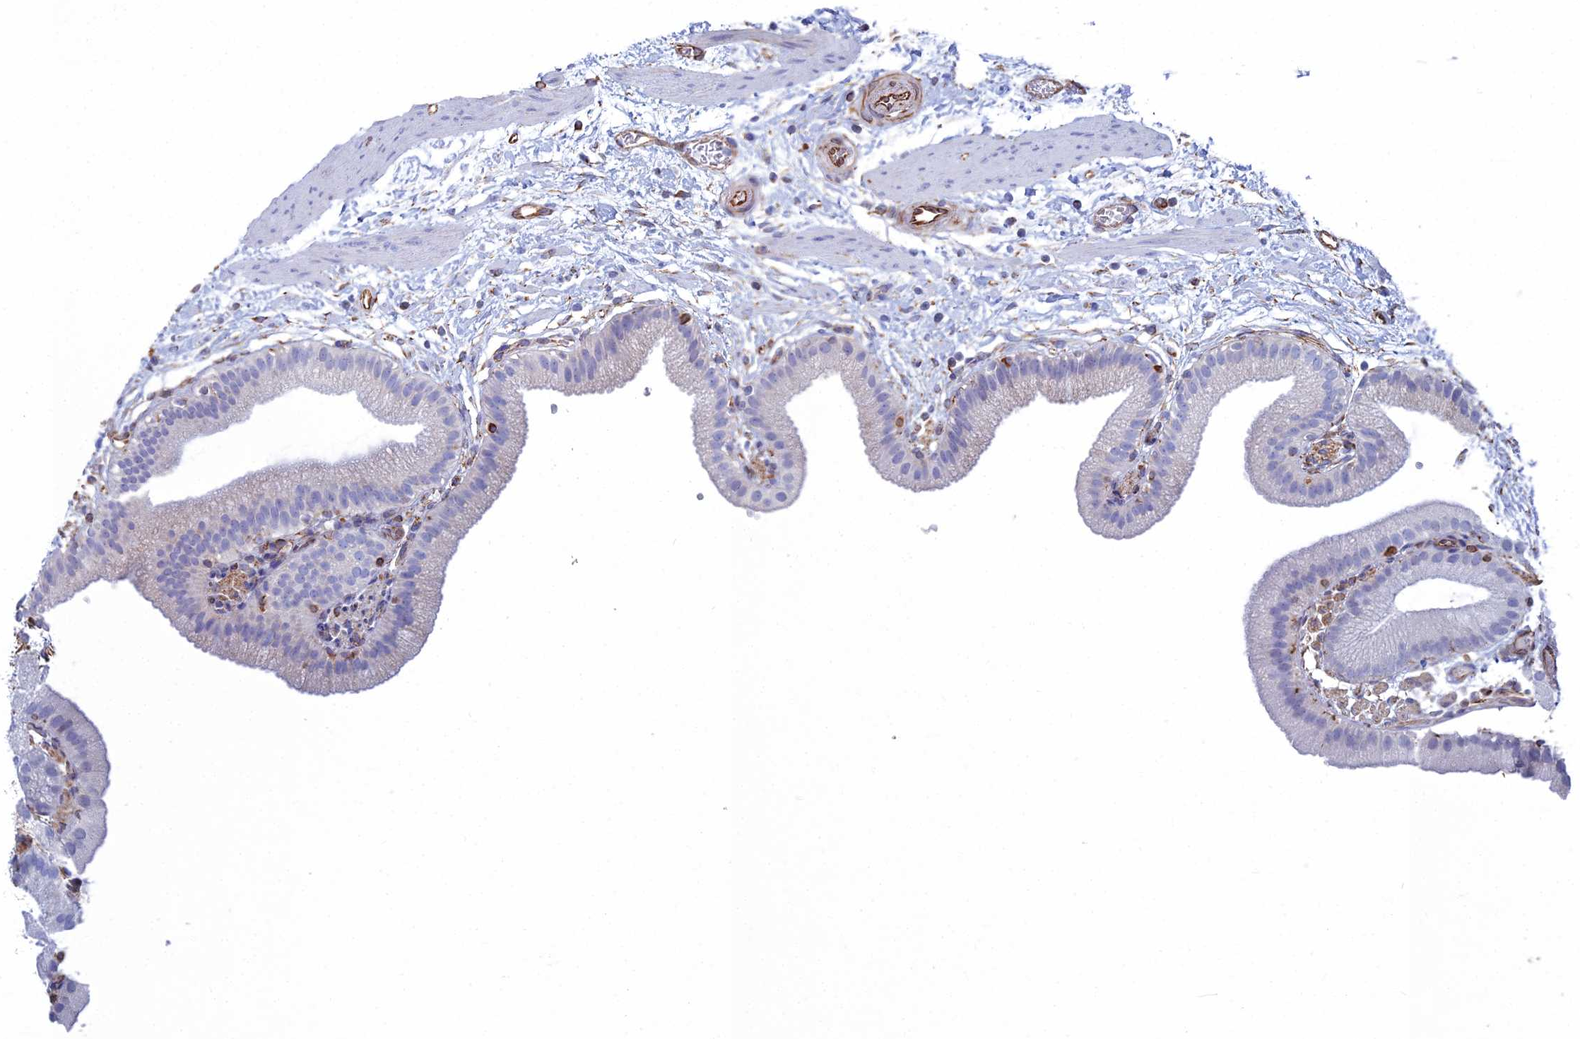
{"staining": {"intensity": "negative", "quantity": "none", "location": "none"}, "tissue": "gallbladder", "cell_type": "Glandular cells", "image_type": "normal", "snomed": [{"axis": "morphology", "description": "Normal tissue, NOS"}, {"axis": "topography", "description": "Gallbladder"}], "caption": "A high-resolution image shows IHC staining of normal gallbladder, which displays no significant staining in glandular cells.", "gene": "CLVS2", "patient": {"sex": "male", "age": 55}}